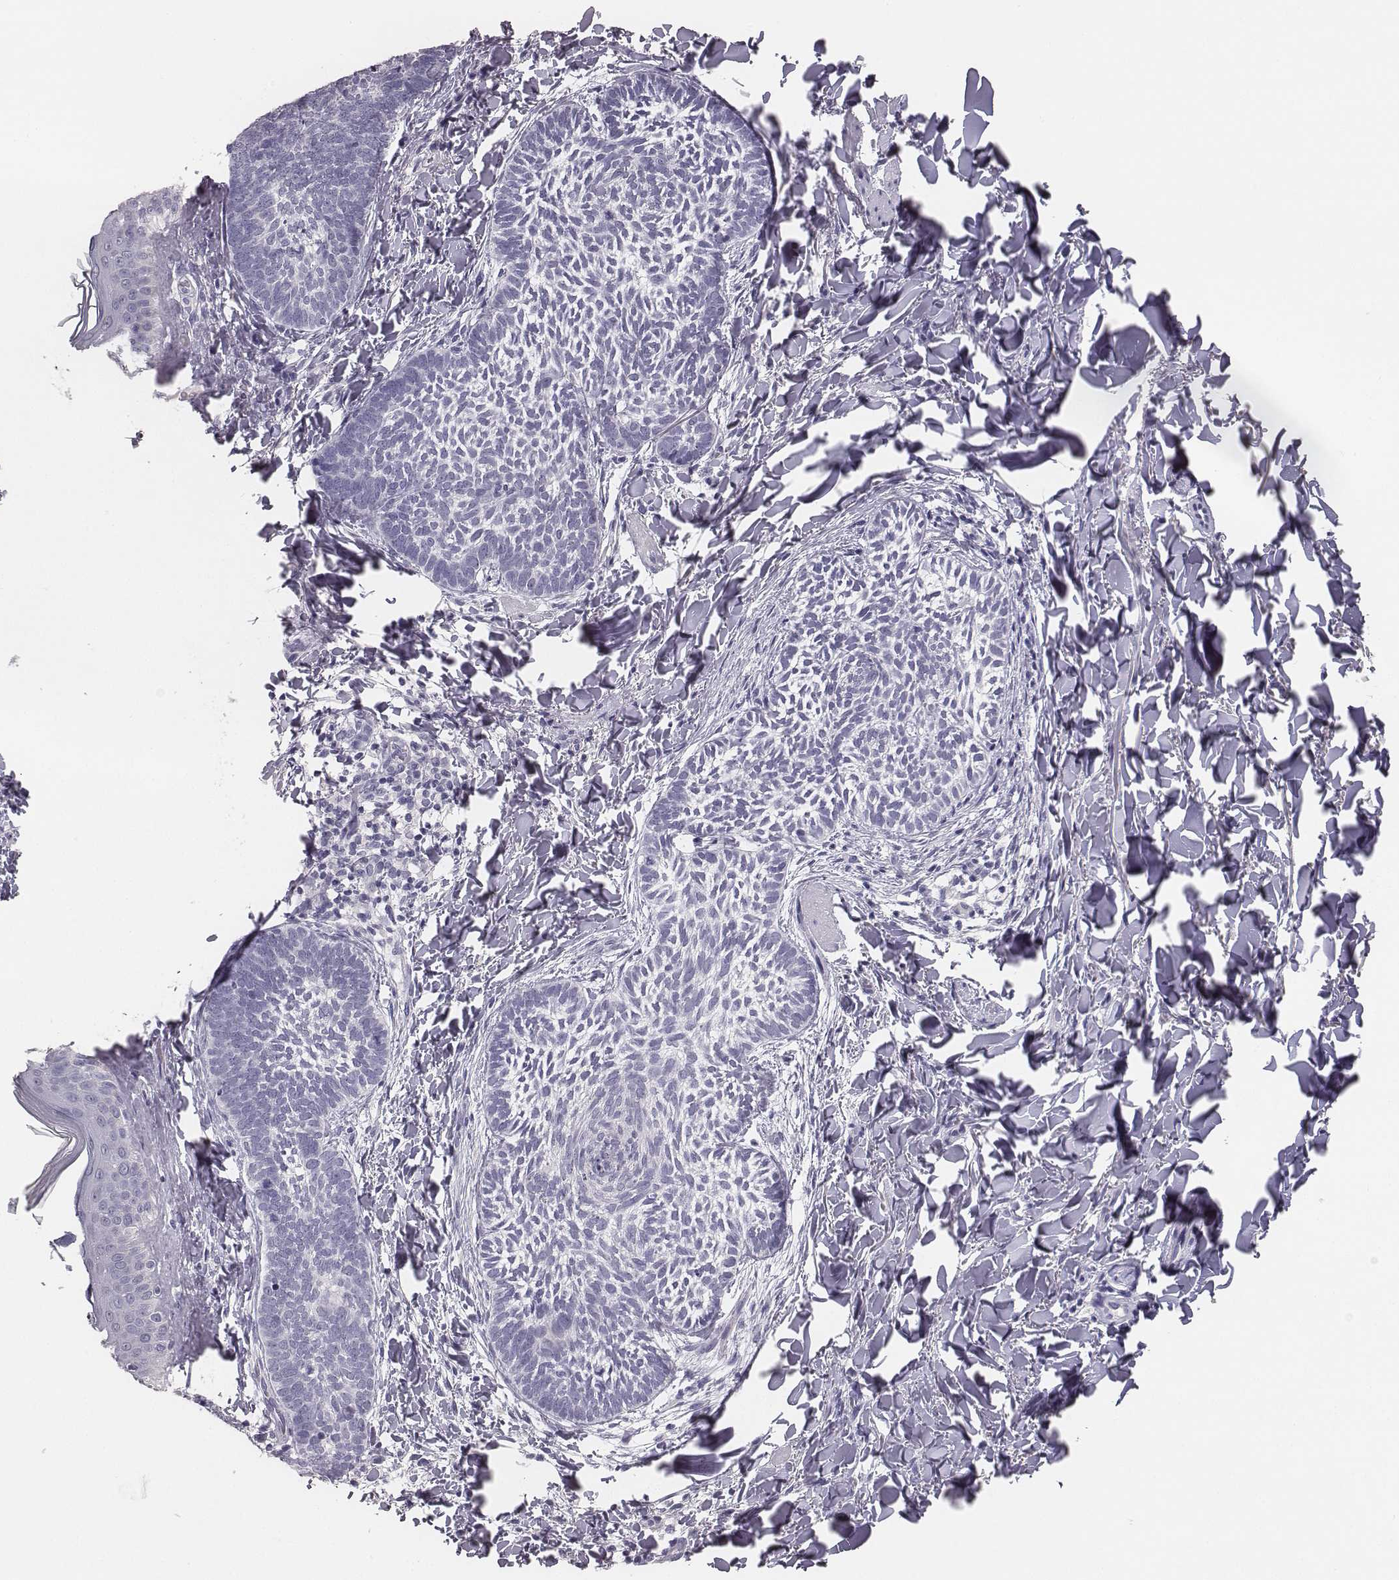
{"staining": {"intensity": "negative", "quantity": "none", "location": "none"}, "tissue": "skin cancer", "cell_type": "Tumor cells", "image_type": "cancer", "snomed": [{"axis": "morphology", "description": "Normal tissue, NOS"}, {"axis": "morphology", "description": "Basal cell carcinoma"}, {"axis": "topography", "description": "Skin"}], "caption": "High magnification brightfield microscopy of skin cancer stained with DAB (brown) and counterstained with hematoxylin (blue): tumor cells show no significant positivity.", "gene": "MYH6", "patient": {"sex": "male", "age": 46}}